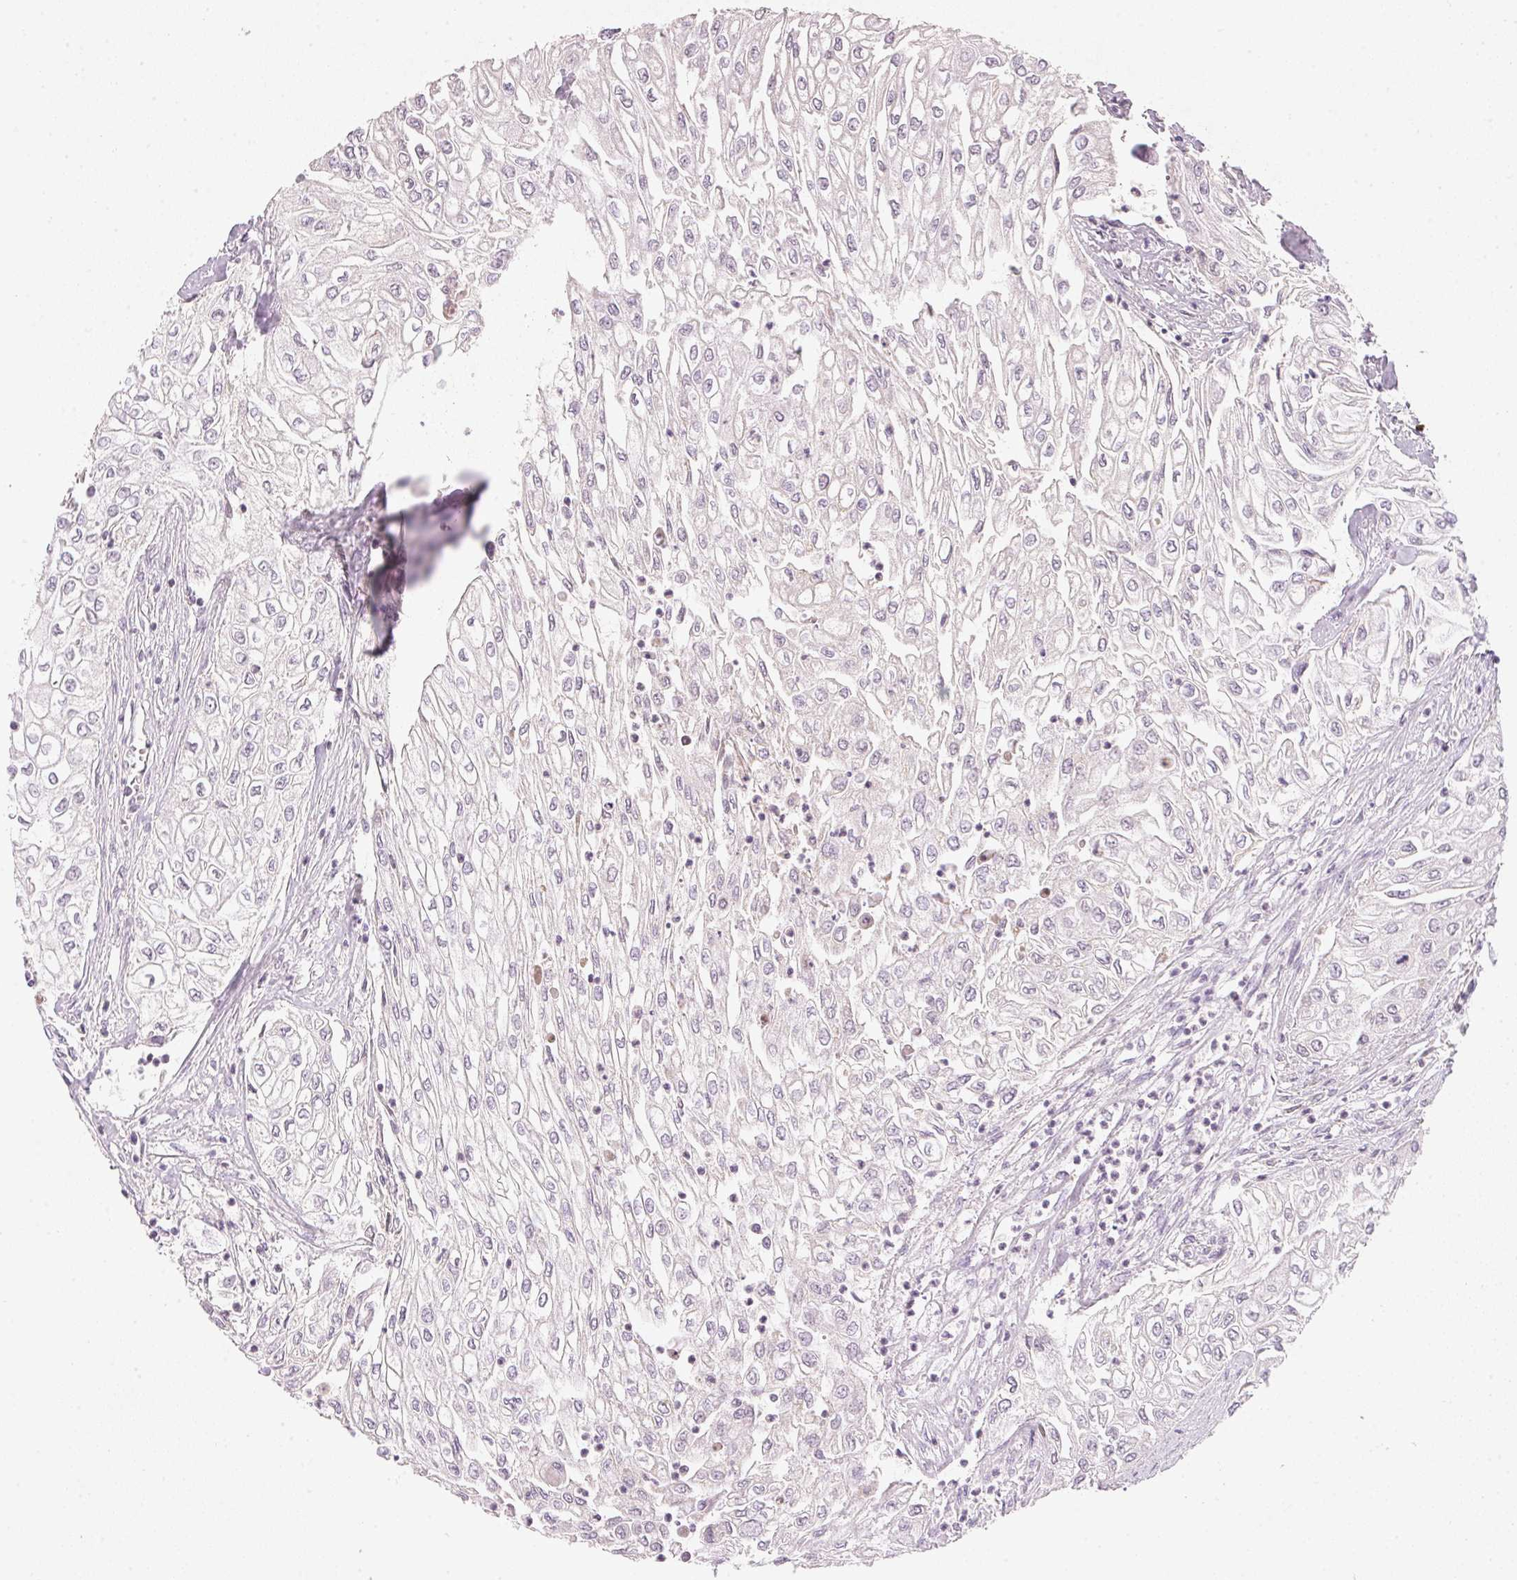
{"staining": {"intensity": "negative", "quantity": "none", "location": "none"}, "tissue": "urothelial cancer", "cell_type": "Tumor cells", "image_type": "cancer", "snomed": [{"axis": "morphology", "description": "Urothelial carcinoma, High grade"}, {"axis": "topography", "description": "Urinary bladder"}], "caption": "Histopathology image shows no protein expression in tumor cells of urothelial cancer tissue.", "gene": "COQ7", "patient": {"sex": "male", "age": 62}}